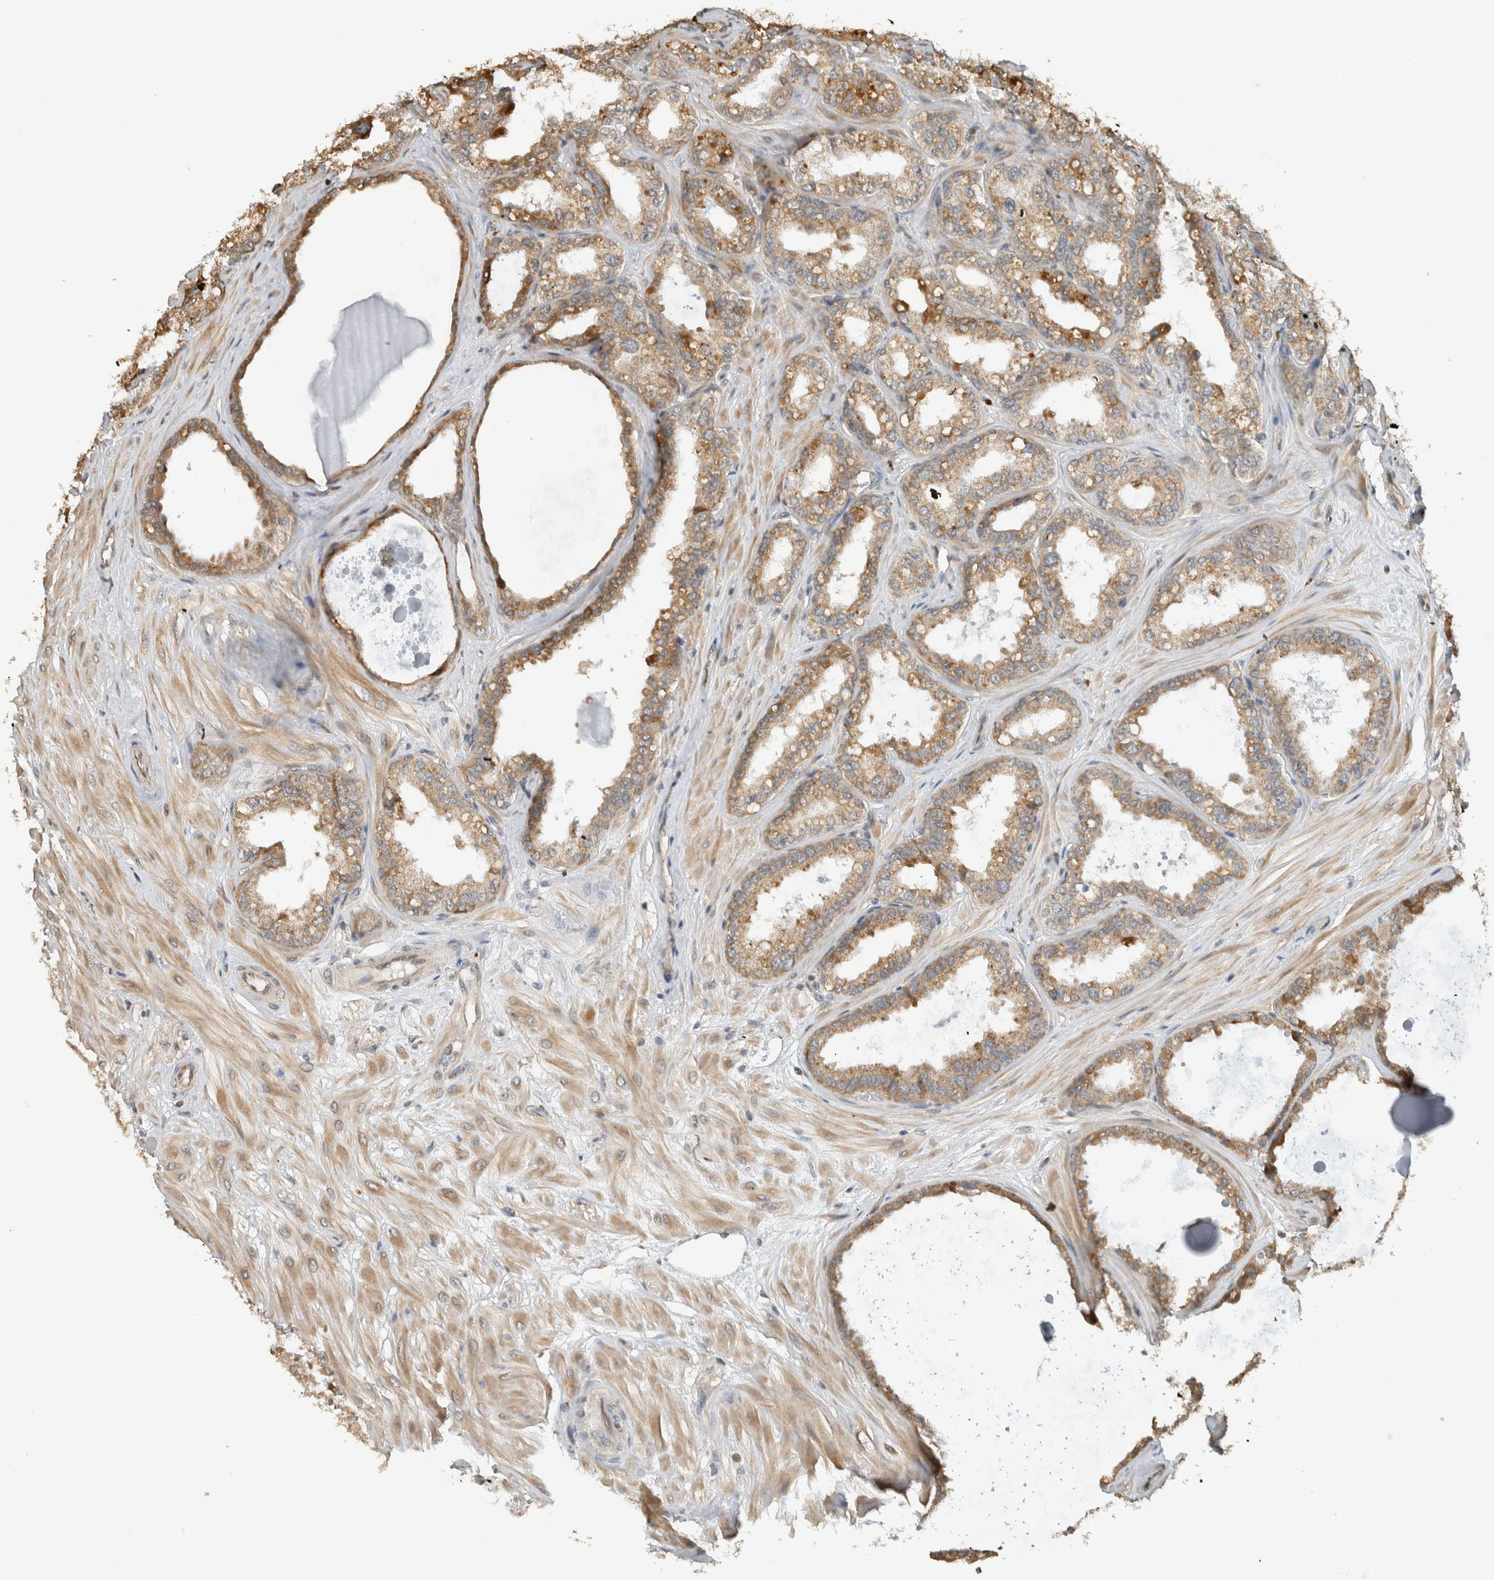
{"staining": {"intensity": "moderate", "quantity": ">75%", "location": "cytoplasmic/membranous"}, "tissue": "seminal vesicle", "cell_type": "Glandular cells", "image_type": "normal", "snomed": [{"axis": "morphology", "description": "Normal tissue, NOS"}, {"axis": "topography", "description": "Prostate"}, {"axis": "topography", "description": "Seminal veicle"}], "caption": "Immunohistochemical staining of unremarkable human seminal vesicle exhibits medium levels of moderate cytoplasmic/membranous positivity in about >75% of glandular cells. (DAB = brown stain, brightfield microscopy at high magnification).", "gene": "GINS4", "patient": {"sex": "male", "age": 51}}